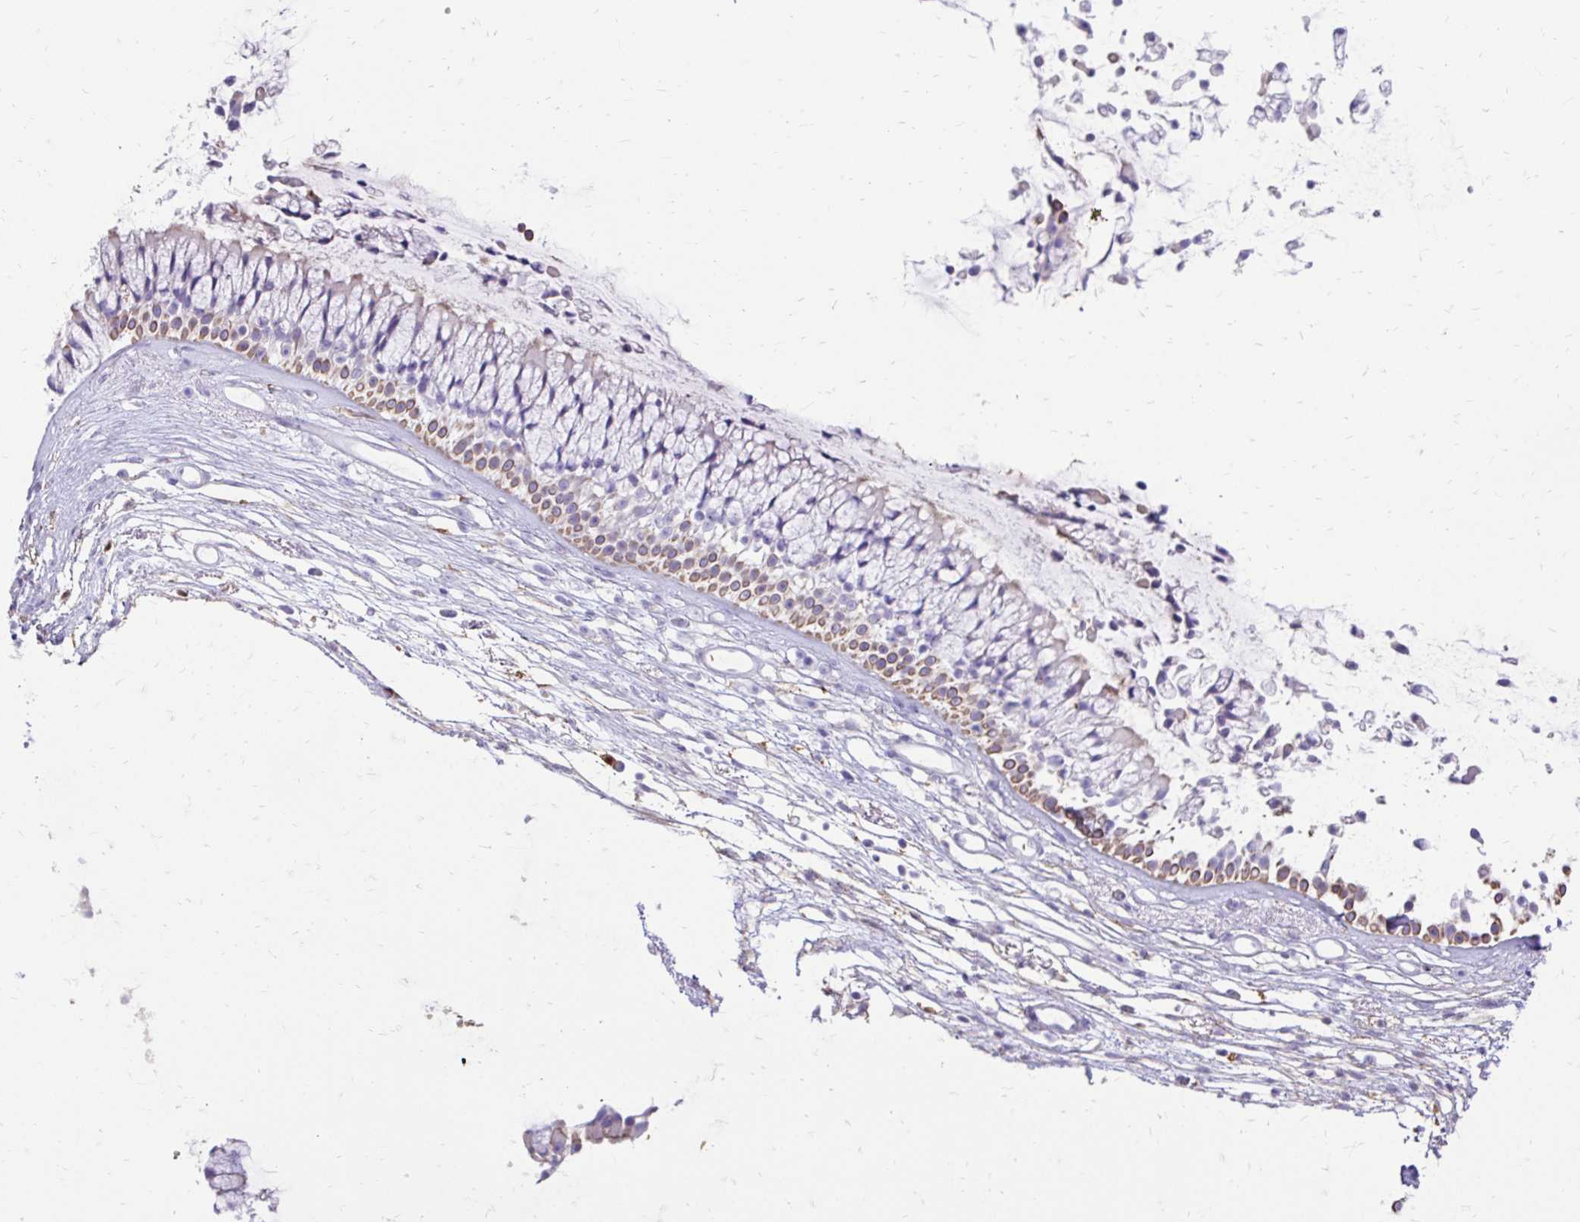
{"staining": {"intensity": "weak", "quantity": "25%-75%", "location": "cytoplasmic/membranous"}, "tissue": "nasopharynx", "cell_type": "Respiratory epithelial cells", "image_type": "normal", "snomed": [{"axis": "morphology", "description": "Normal tissue, NOS"}, {"axis": "topography", "description": "Nasopharynx"}], "caption": "DAB immunohistochemical staining of benign human nasopharynx exhibits weak cytoplasmic/membranous protein staining in approximately 25%-75% of respiratory epithelial cells.", "gene": "SIGLEC11", "patient": {"sex": "female", "age": 75}}